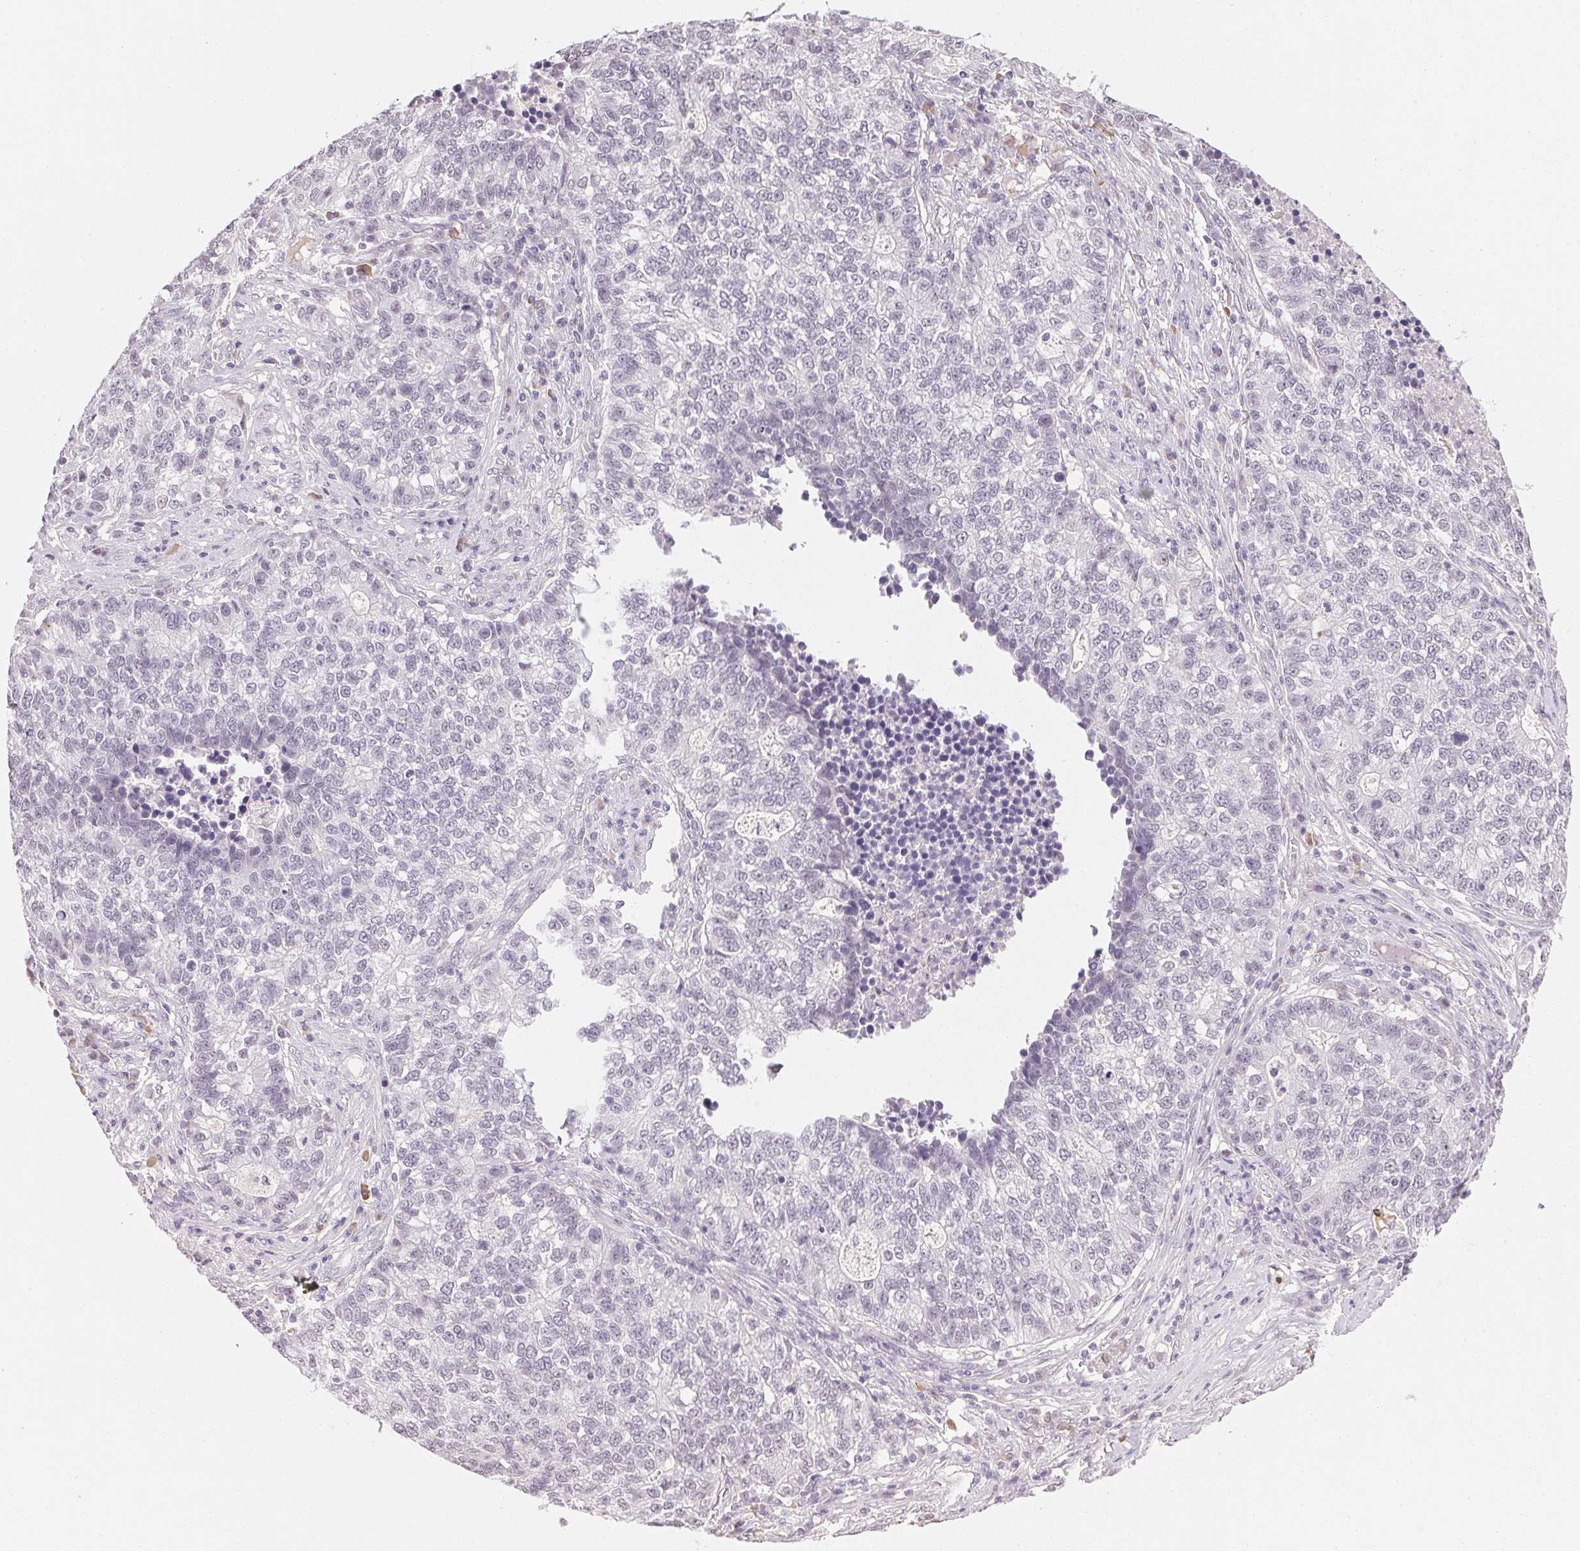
{"staining": {"intensity": "negative", "quantity": "none", "location": "none"}, "tissue": "lung cancer", "cell_type": "Tumor cells", "image_type": "cancer", "snomed": [{"axis": "morphology", "description": "Adenocarcinoma, NOS"}, {"axis": "topography", "description": "Lung"}], "caption": "Image shows no significant protein positivity in tumor cells of lung cancer.", "gene": "FNDC4", "patient": {"sex": "male", "age": 57}}